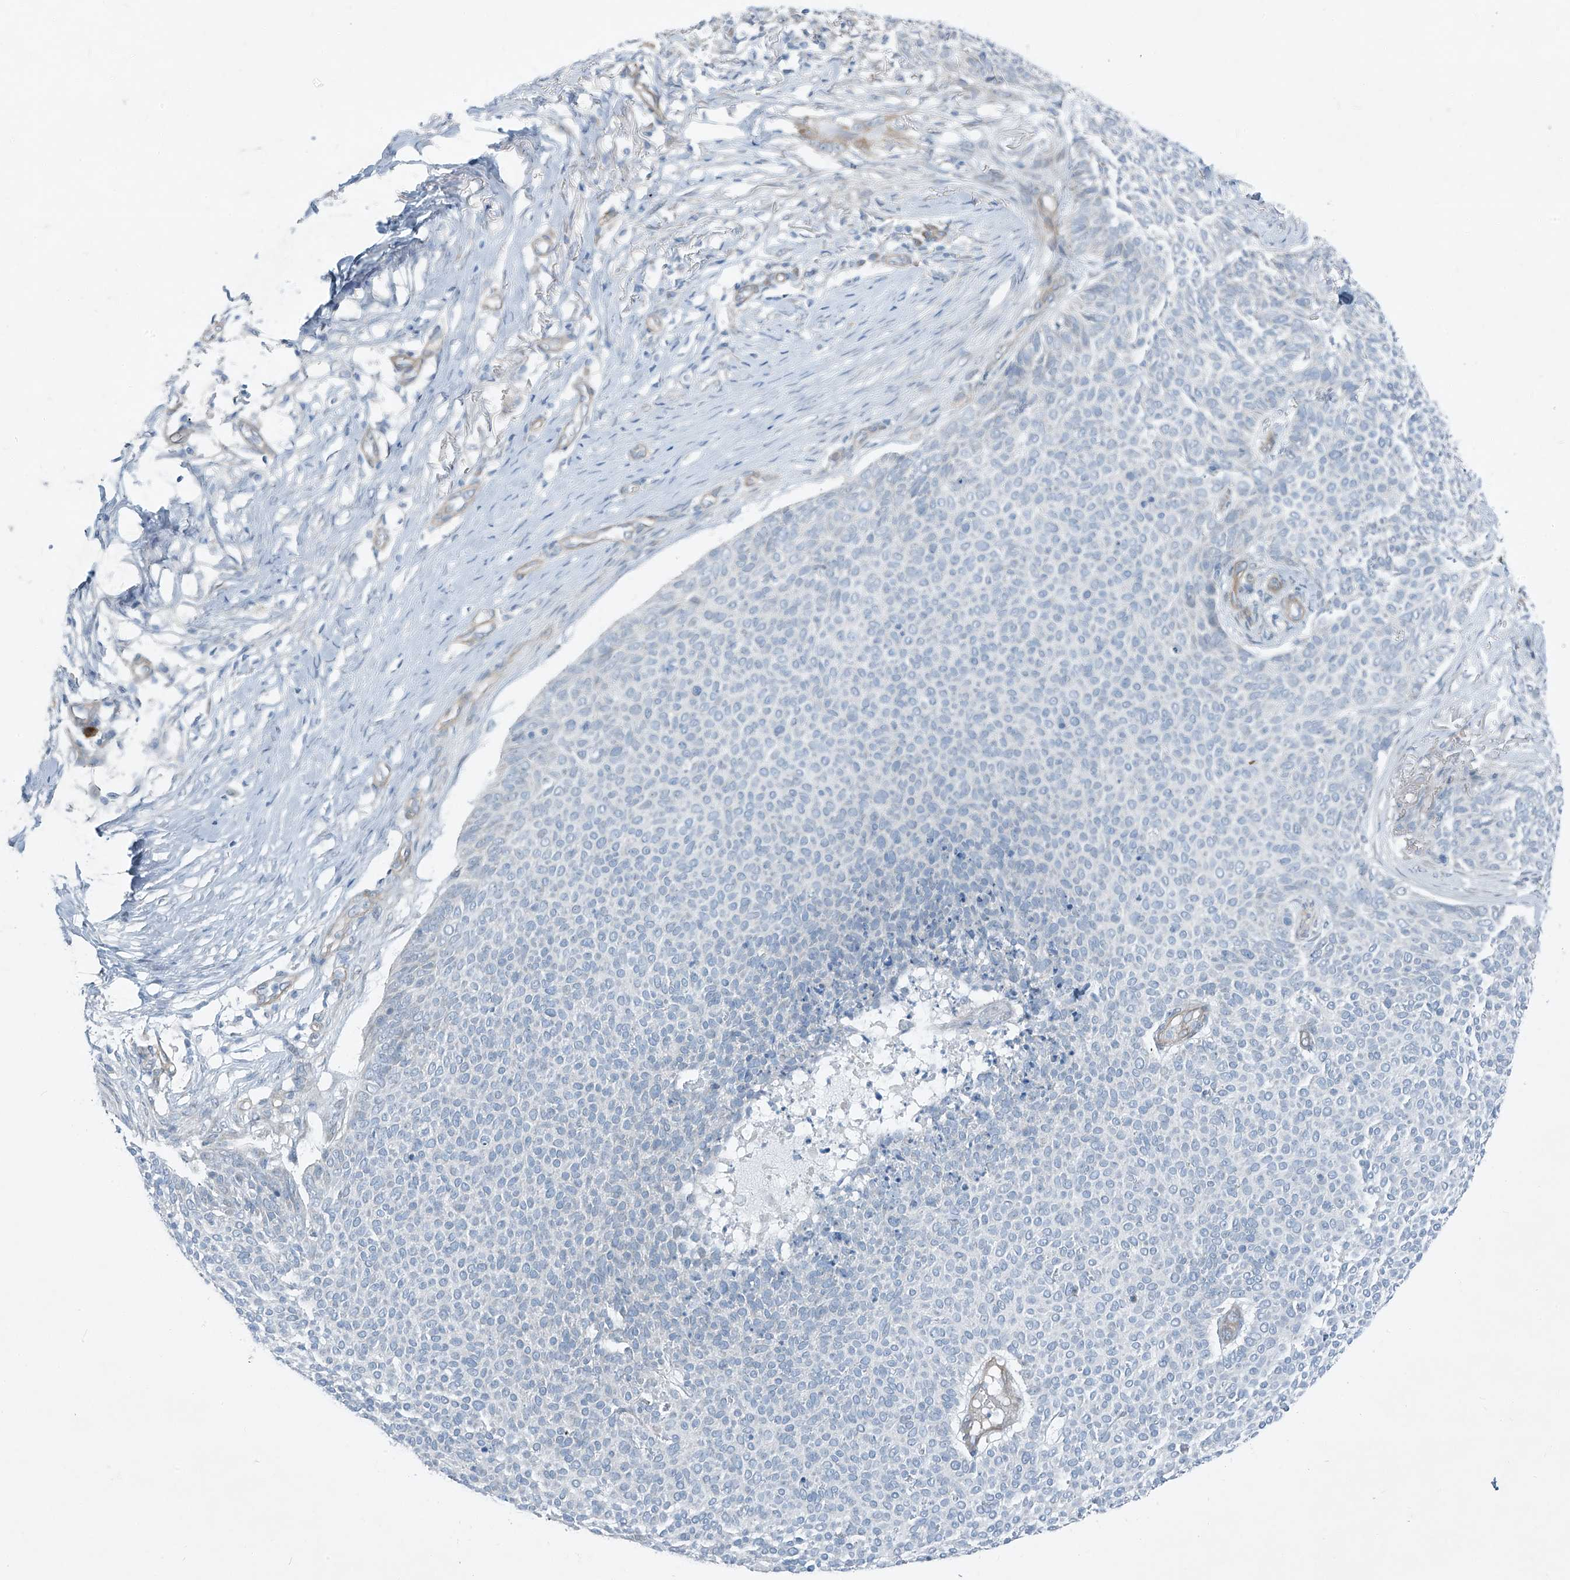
{"staining": {"intensity": "negative", "quantity": "none", "location": "none"}, "tissue": "skin cancer", "cell_type": "Tumor cells", "image_type": "cancer", "snomed": [{"axis": "morphology", "description": "Normal tissue, NOS"}, {"axis": "morphology", "description": "Basal cell carcinoma"}, {"axis": "topography", "description": "Skin"}], "caption": "Tumor cells show no significant positivity in skin basal cell carcinoma.", "gene": "TNS2", "patient": {"sex": "male", "age": 50}}